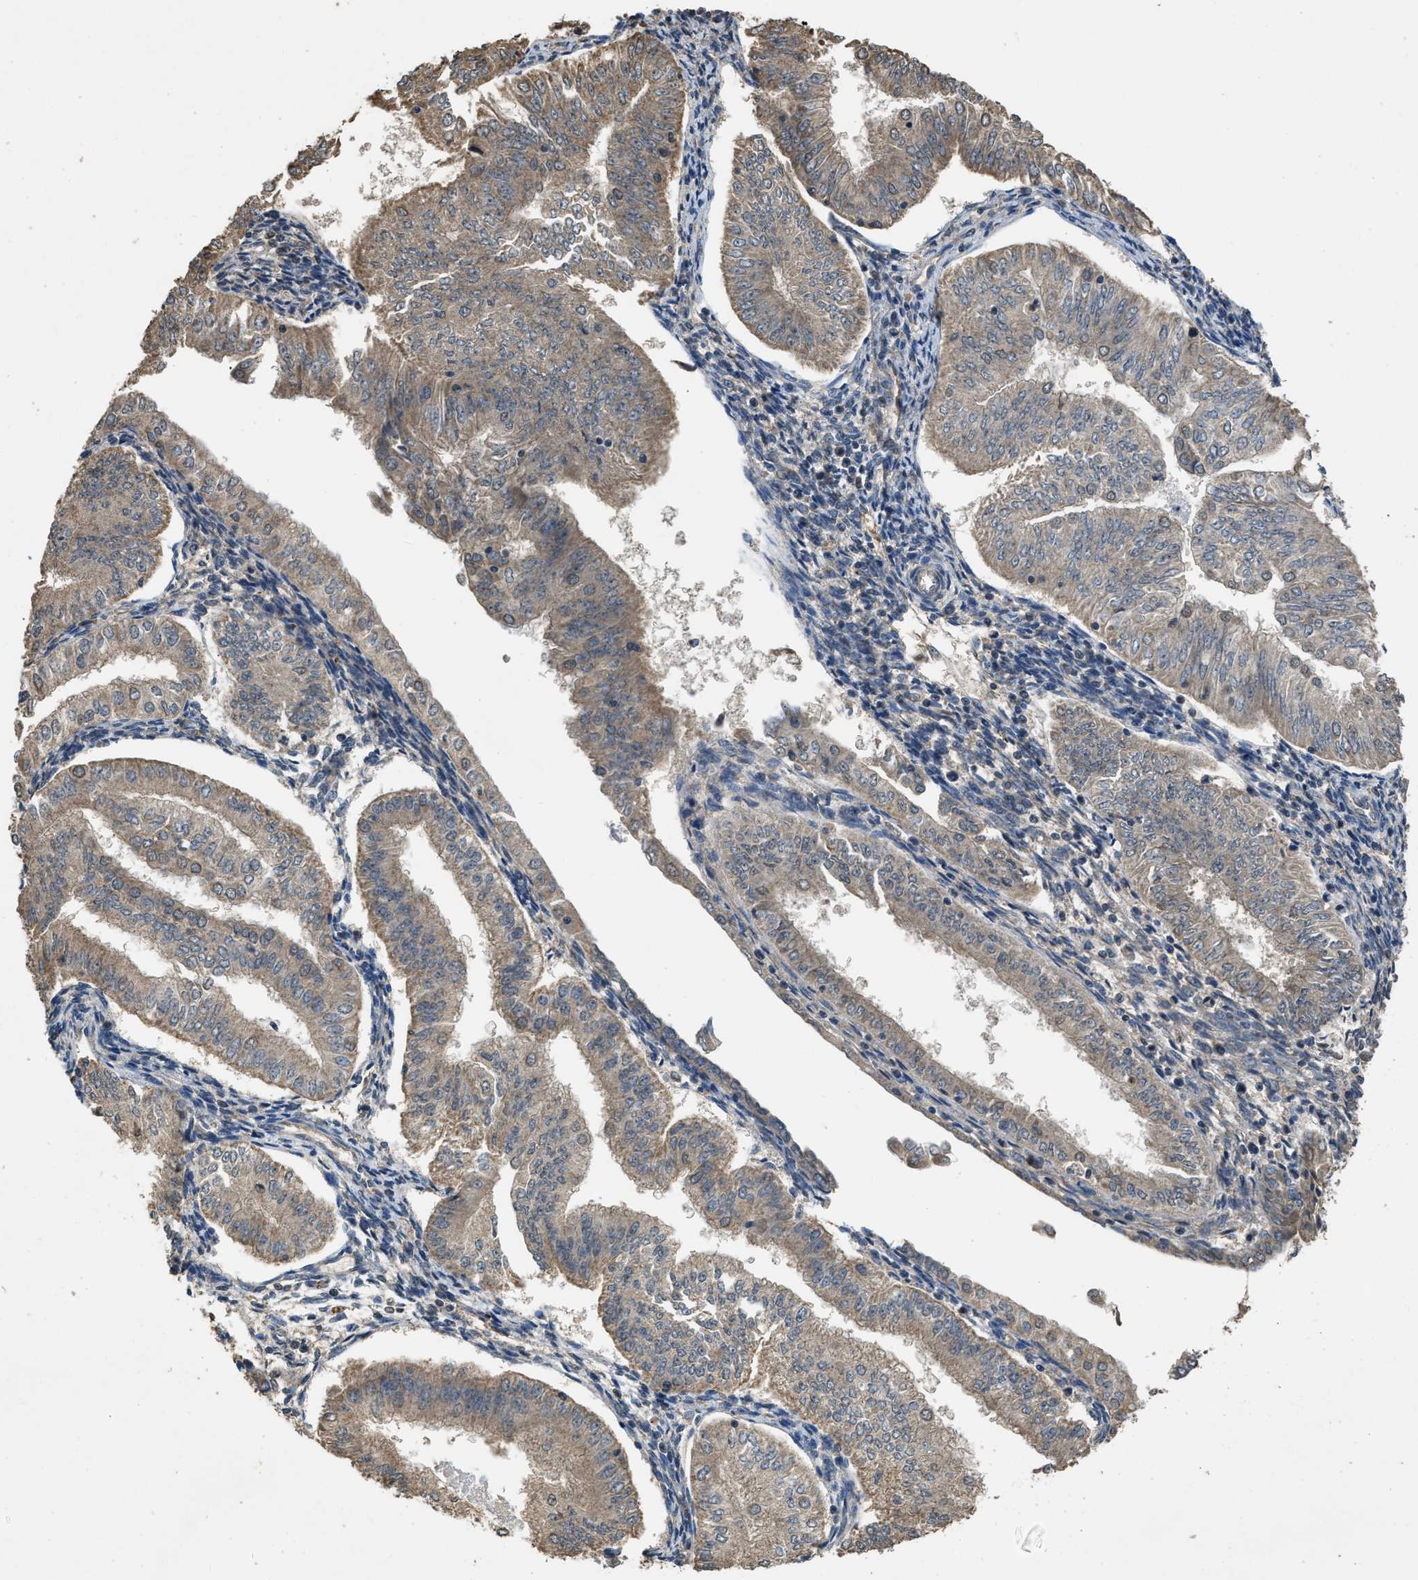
{"staining": {"intensity": "weak", "quantity": ">75%", "location": "cytoplasmic/membranous"}, "tissue": "endometrial cancer", "cell_type": "Tumor cells", "image_type": "cancer", "snomed": [{"axis": "morphology", "description": "Normal tissue, NOS"}, {"axis": "morphology", "description": "Adenocarcinoma, NOS"}, {"axis": "topography", "description": "Endometrium"}], "caption": "Weak cytoplasmic/membranous protein staining is identified in about >75% of tumor cells in endometrial adenocarcinoma. The protein is stained brown, and the nuclei are stained in blue (DAB IHC with brightfield microscopy, high magnification).", "gene": "DENND6B", "patient": {"sex": "female", "age": 53}}